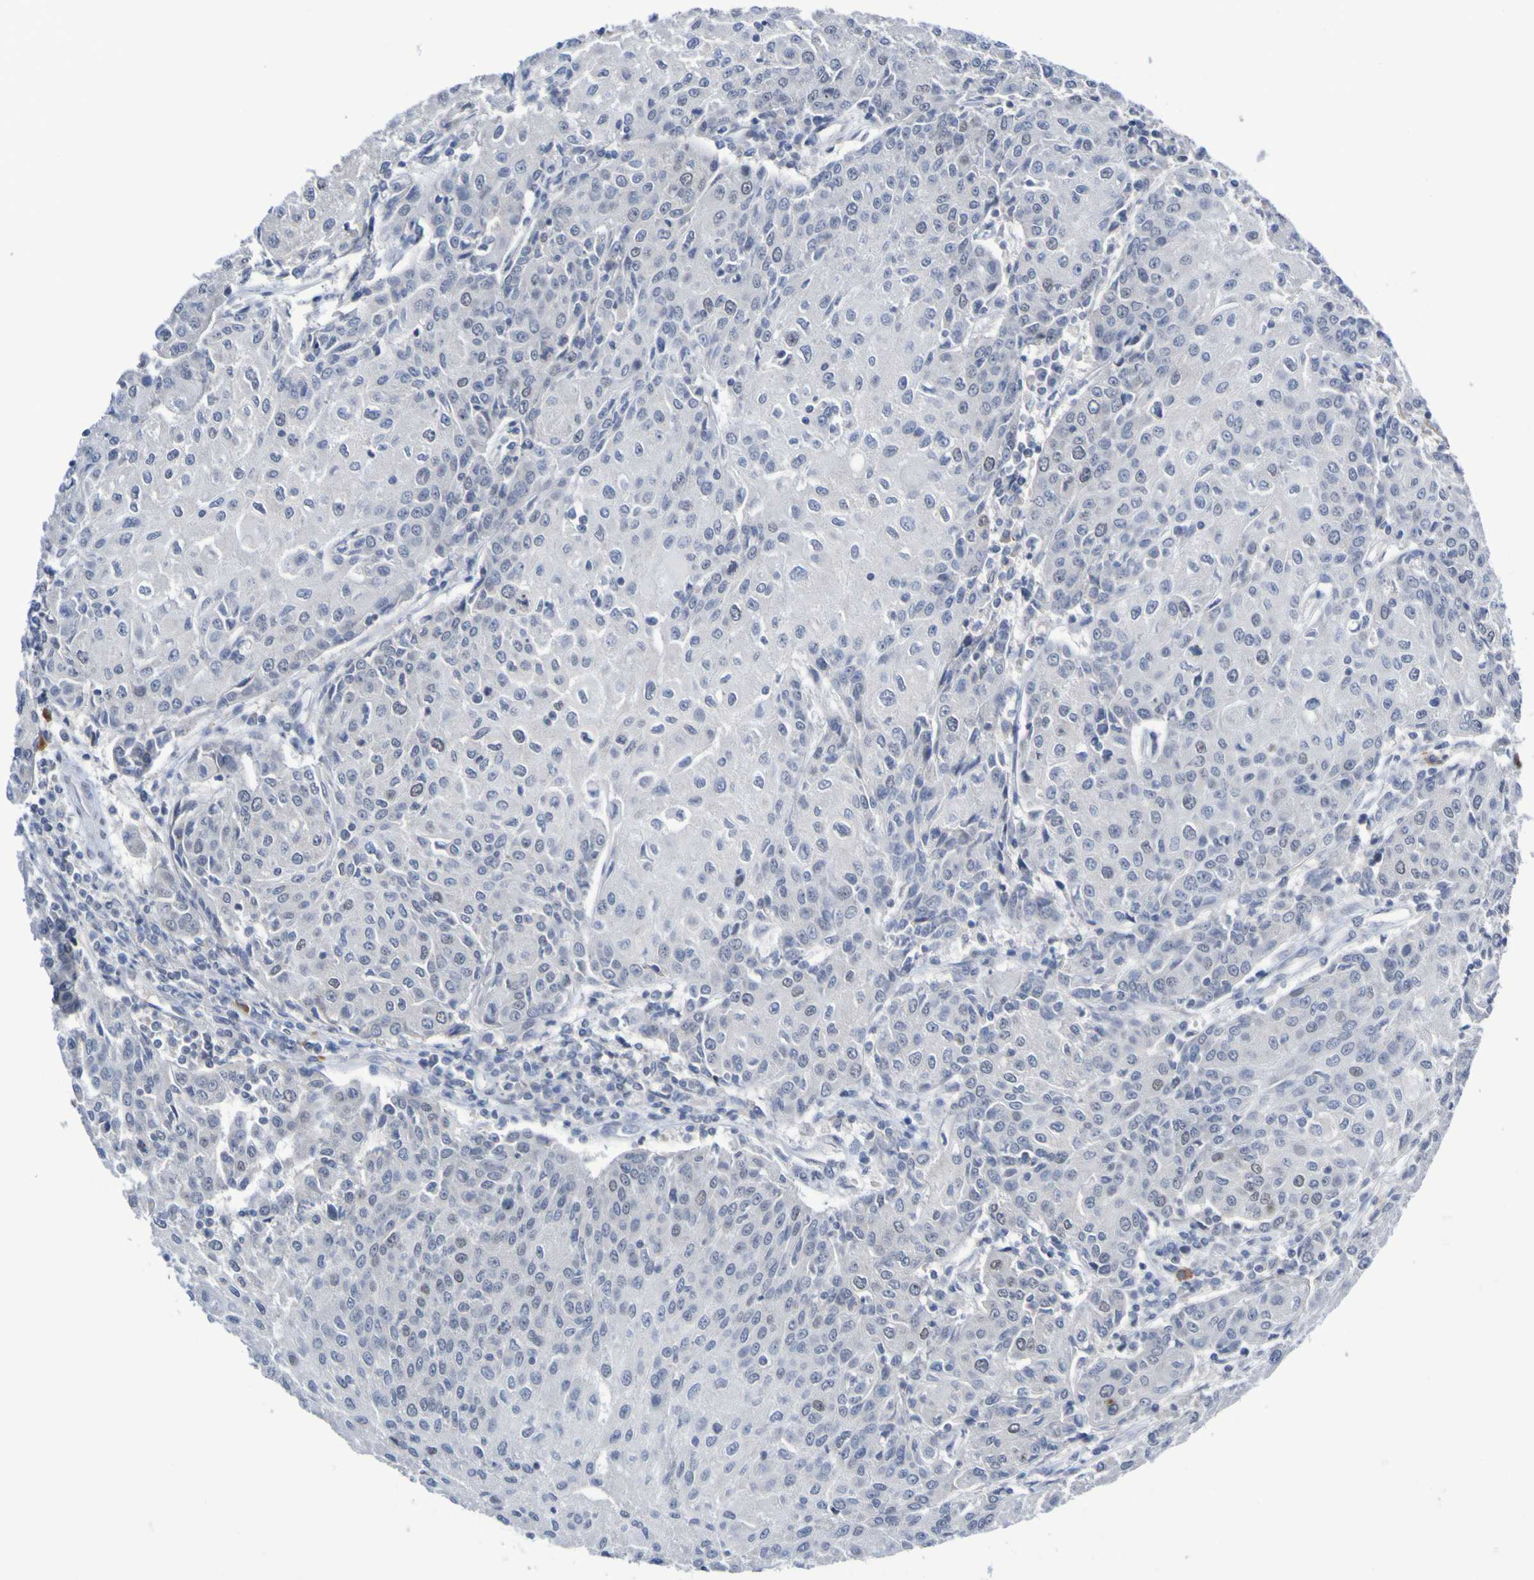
{"staining": {"intensity": "negative", "quantity": "none", "location": "none"}, "tissue": "urothelial cancer", "cell_type": "Tumor cells", "image_type": "cancer", "snomed": [{"axis": "morphology", "description": "Urothelial carcinoma, High grade"}, {"axis": "topography", "description": "Urinary bladder"}], "caption": "The photomicrograph exhibits no significant expression in tumor cells of urothelial cancer.", "gene": "PCGF1", "patient": {"sex": "female", "age": 85}}